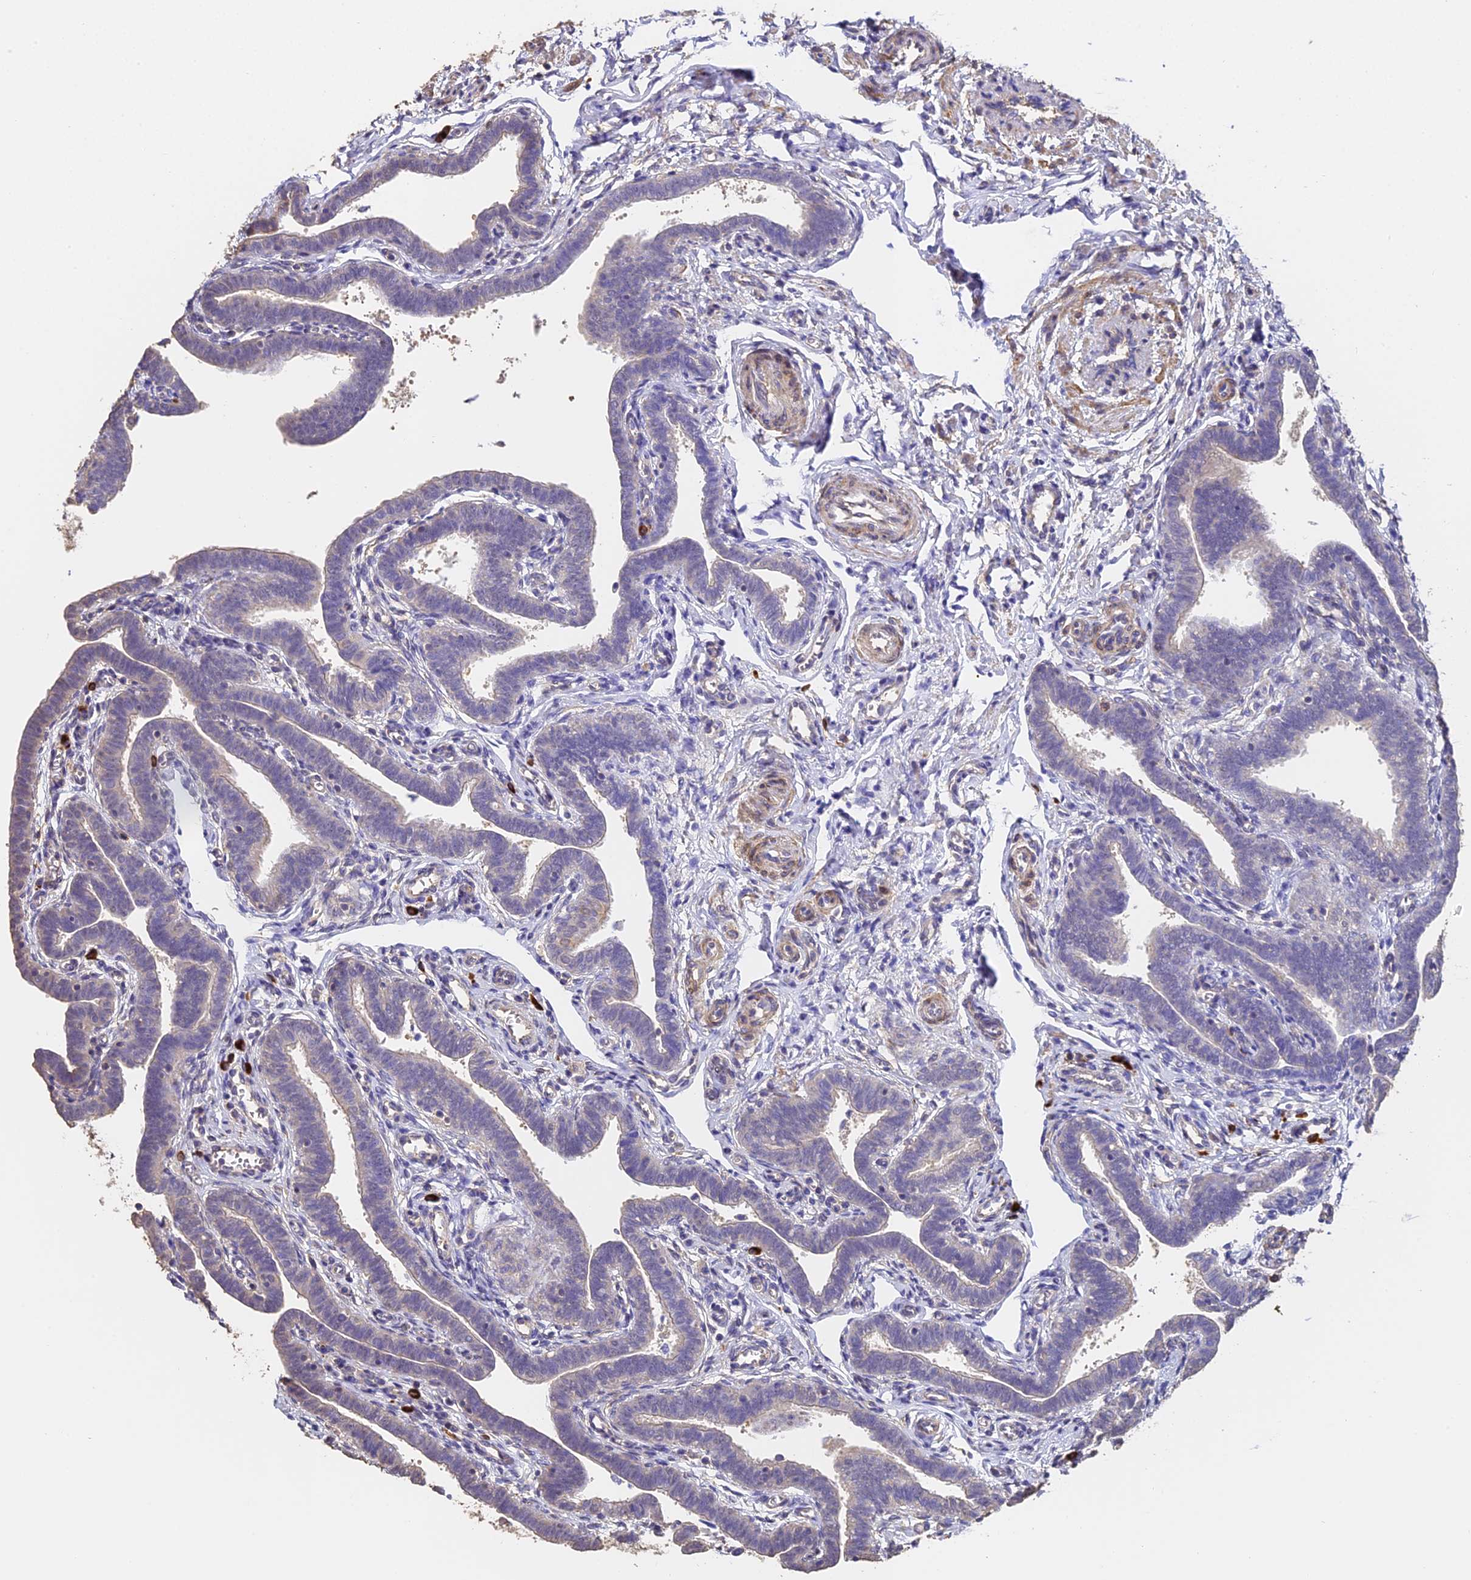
{"staining": {"intensity": "weak", "quantity": "25%-75%", "location": "cytoplasmic/membranous"}, "tissue": "fallopian tube", "cell_type": "Glandular cells", "image_type": "normal", "snomed": [{"axis": "morphology", "description": "Normal tissue, NOS"}, {"axis": "topography", "description": "Fallopian tube"}], "caption": "Protein analysis of benign fallopian tube shows weak cytoplasmic/membranous positivity in about 25%-75% of glandular cells.", "gene": "SLC11A1", "patient": {"sex": "female", "age": 36}}